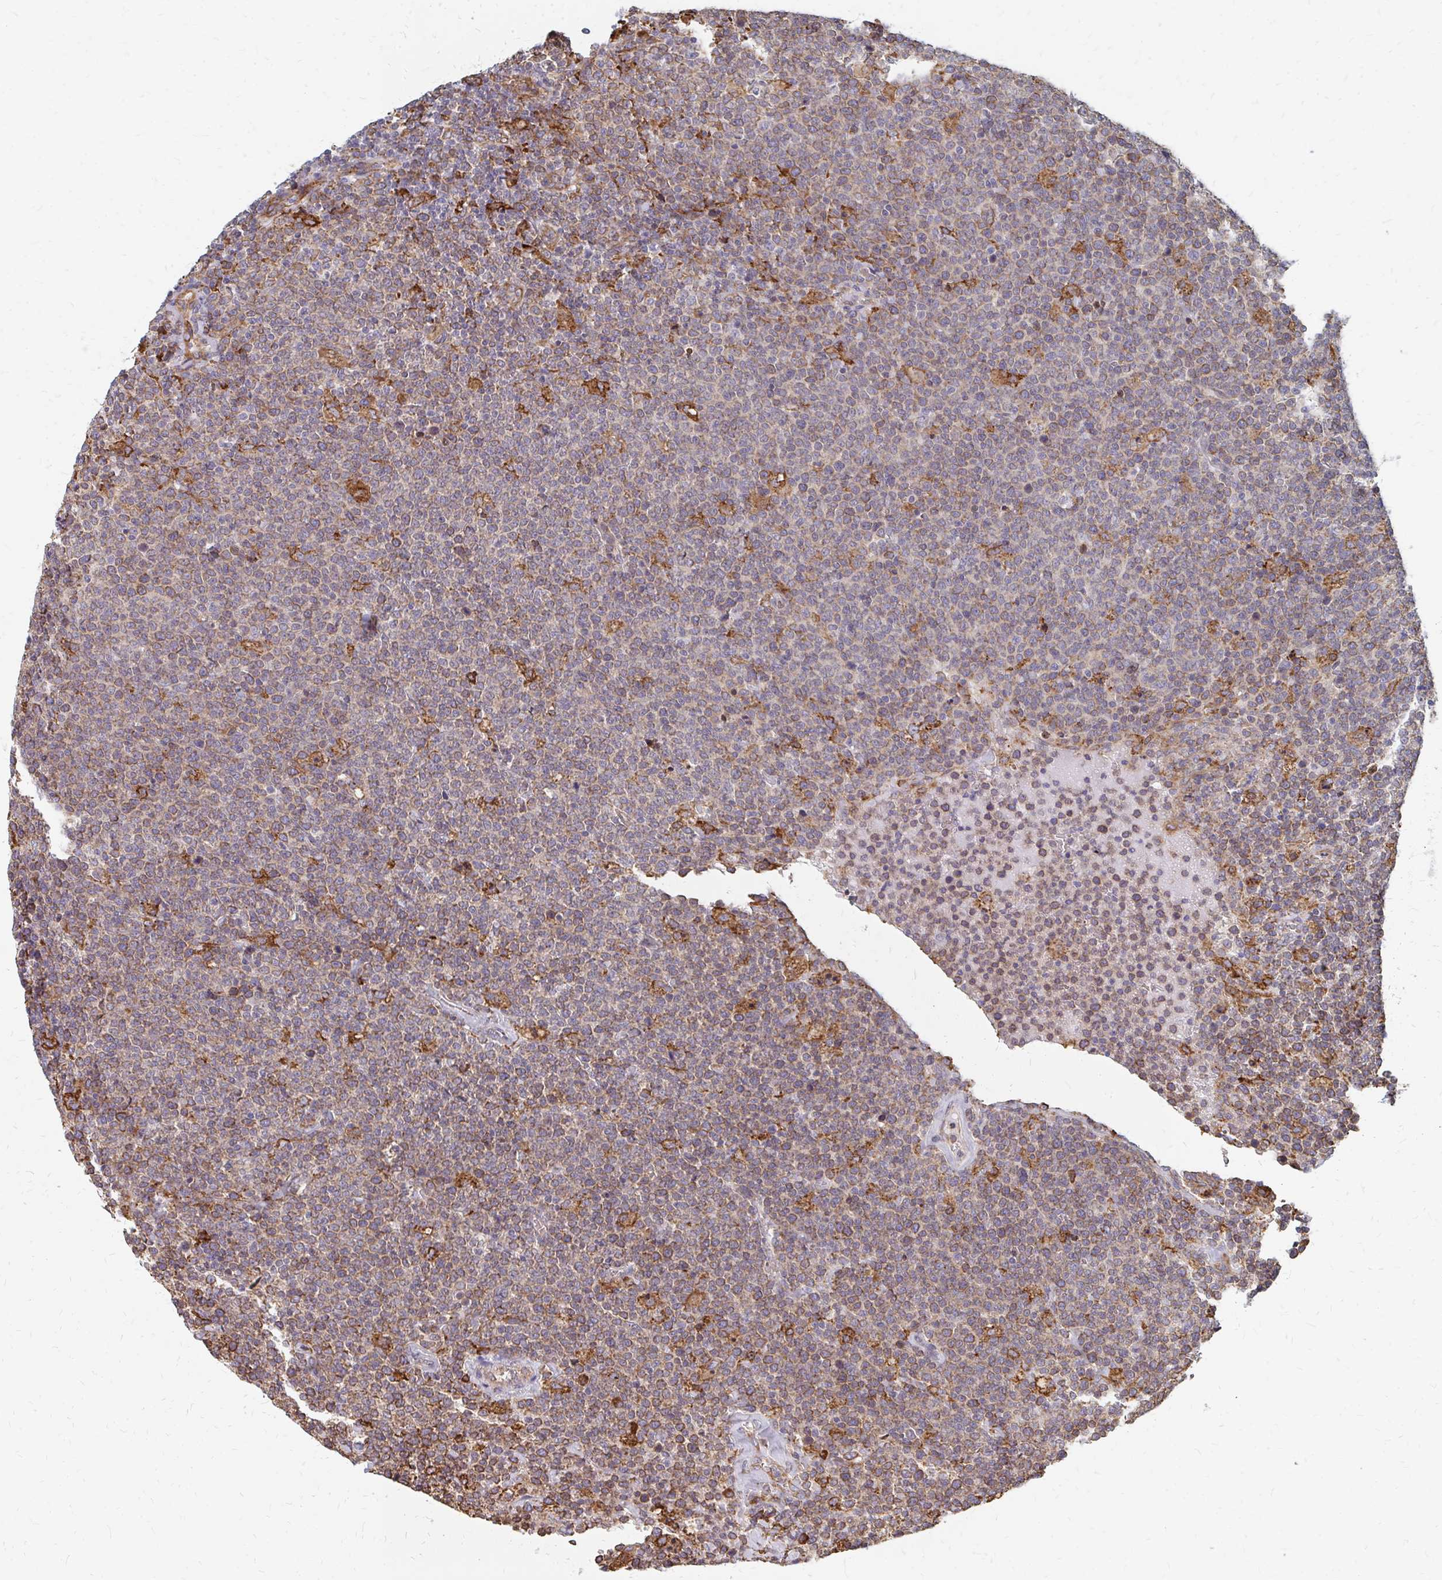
{"staining": {"intensity": "weak", "quantity": "25%-75%", "location": "cytoplasmic/membranous"}, "tissue": "lymphoma", "cell_type": "Tumor cells", "image_type": "cancer", "snomed": [{"axis": "morphology", "description": "Malignant lymphoma, non-Hodgkin's type, High grade"}, {"axis": "topography", "description": "Lymph node"}], "caption": "A high-resolution photomicrograph shows immunohistochemistry (IHC) staining of lymphoma, which shows weak cytoplasmic/membranous staining in about 25%-75% of tumor cells.", "gene": "PPP1R13L", "patient": {"sex": "male", "age": 61}}